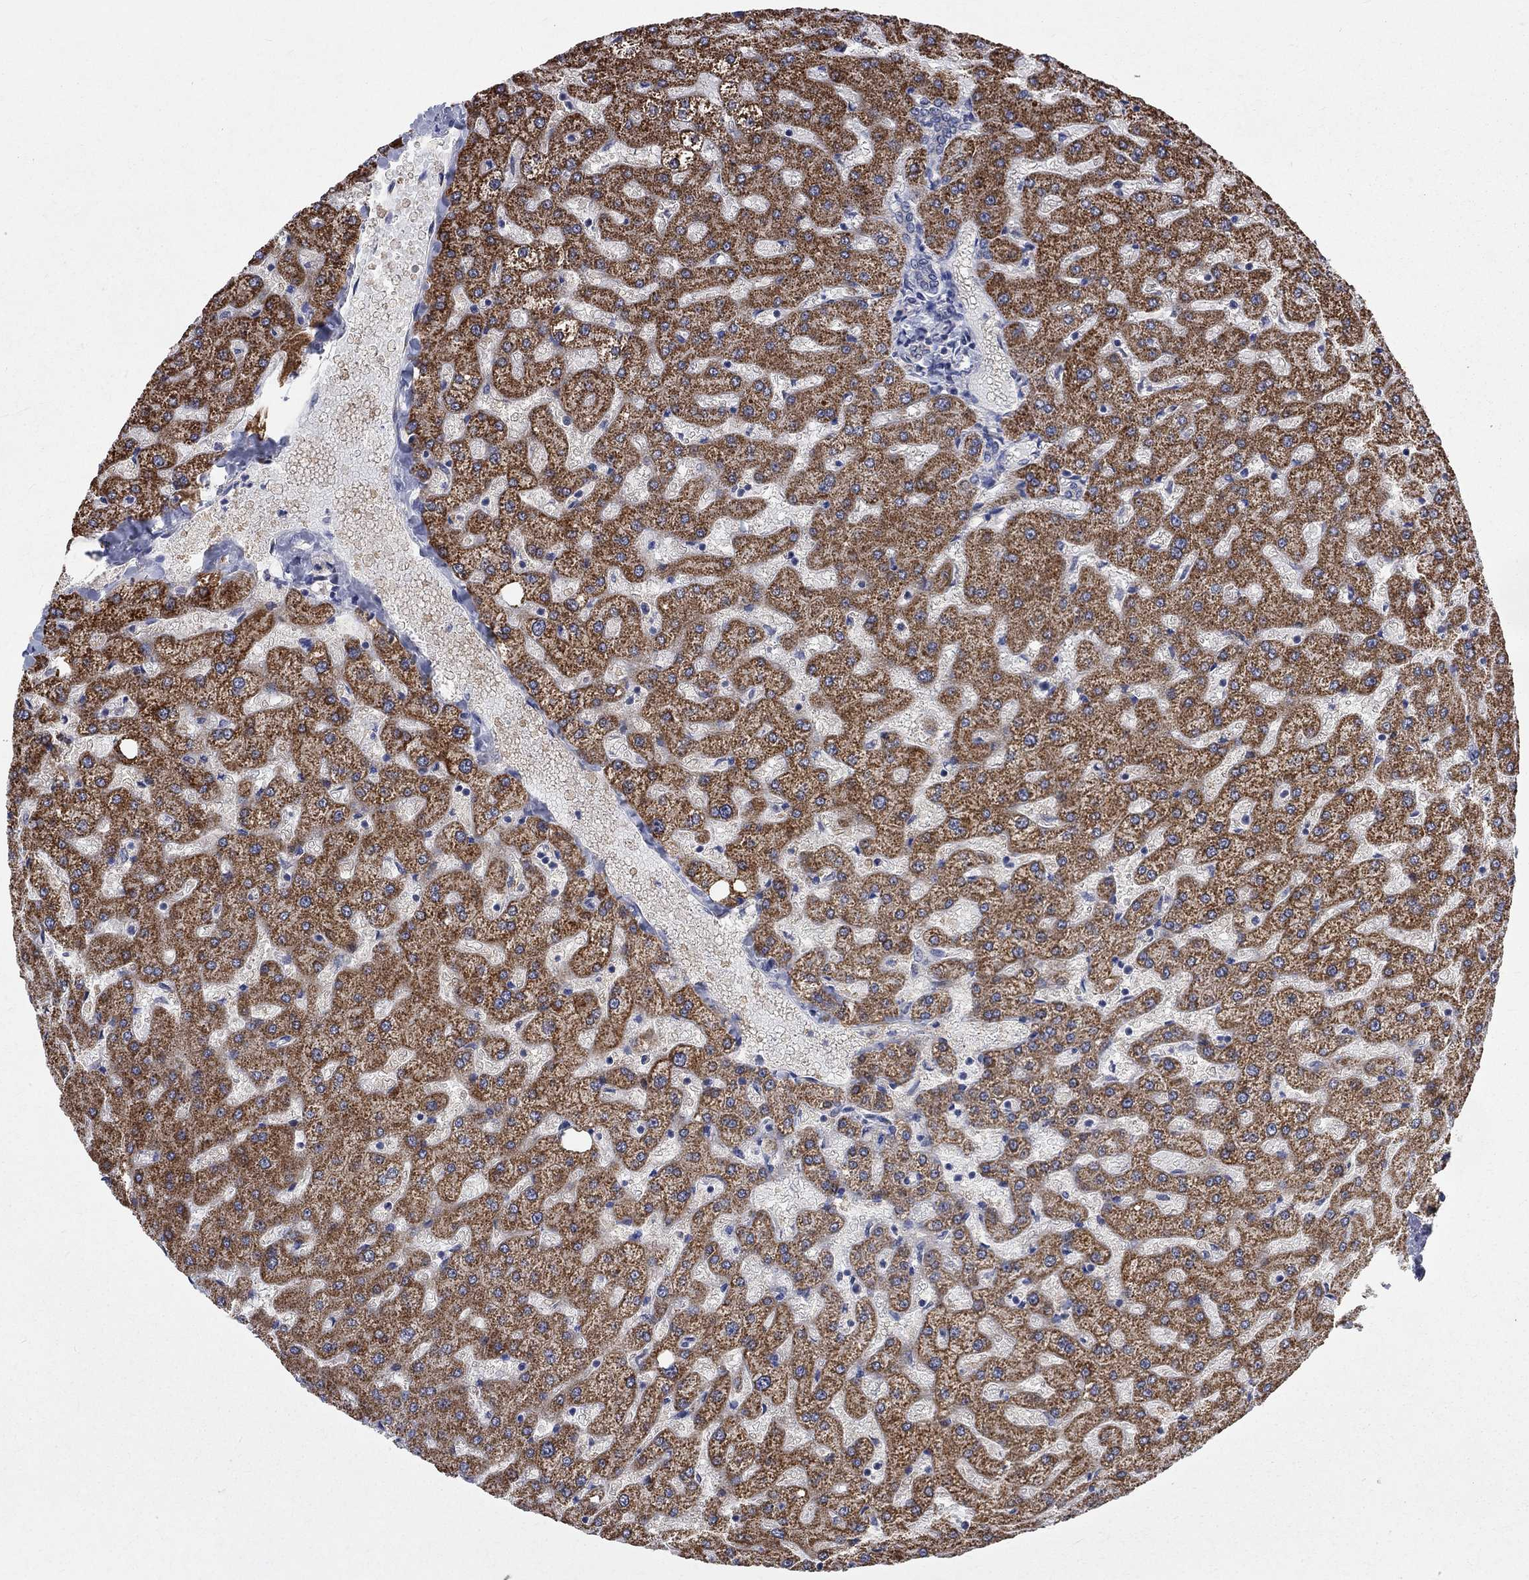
{"staining": {"intensity": "negative", "quantity": "none", "location": "none"}, "tissue": "liver", "cell_type": "Cholangiocytes", "image_type": "normal", "snomed": [{"axis": "morphology", "description": "Normal tissue, NOS"}, {"axis": "topography", "description": "Liver"}], "caption": "DAB immunohistochemical staining of unremarkable liver reveals no significant expression in cholangiocytes. (Stains: DAB (3,3'-diaminobenzidine) IHC with hematoxylin counter stain, Microscopy: brightfield microscopy at high magnification).", "gene": "NME7", "patient": {"sex": "female", "age": 50}}